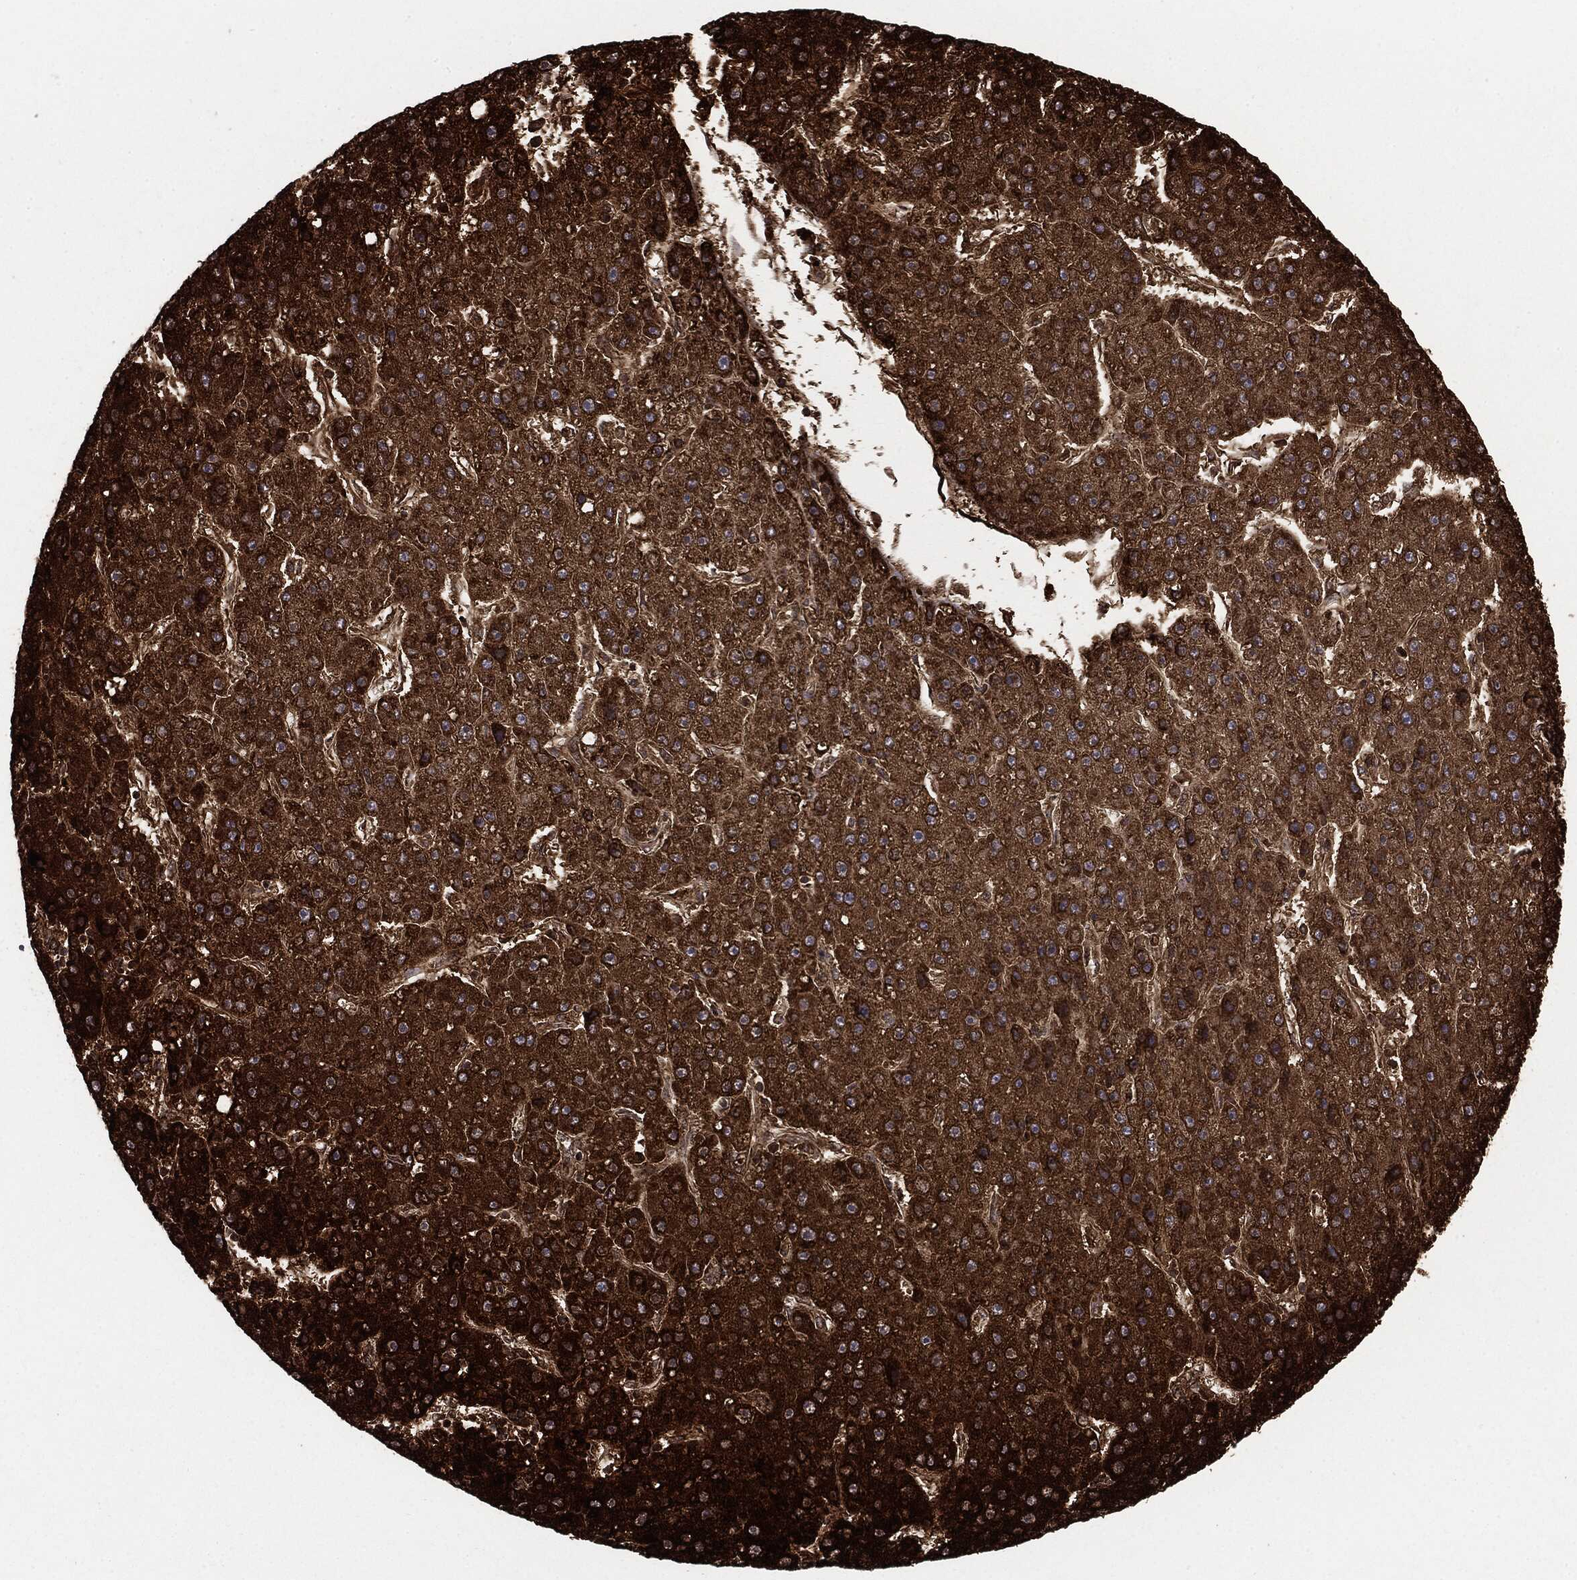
{"staining": {"intensity": "strong", "quantity": ">75%", "location": "cytoplasmic/membranous"}, "tissue": "liver cancer", "cell_type": "Tumor cells", "image_type": "cancer", "snomed": [{"axis": "morphology", "description": "Carcinoma, Hepatocellular, NOS"}, {"axis": "topography", "description": "Liver"}], "caption": "Liver cancer (hepatocellular carcinoma) stained with a brown dye displays strong cytoplasmic/membranous positive staining in about >75% of tumor cells.", "gene": "MAP2K1", "patient": {"sex": "male", "age": 67}}